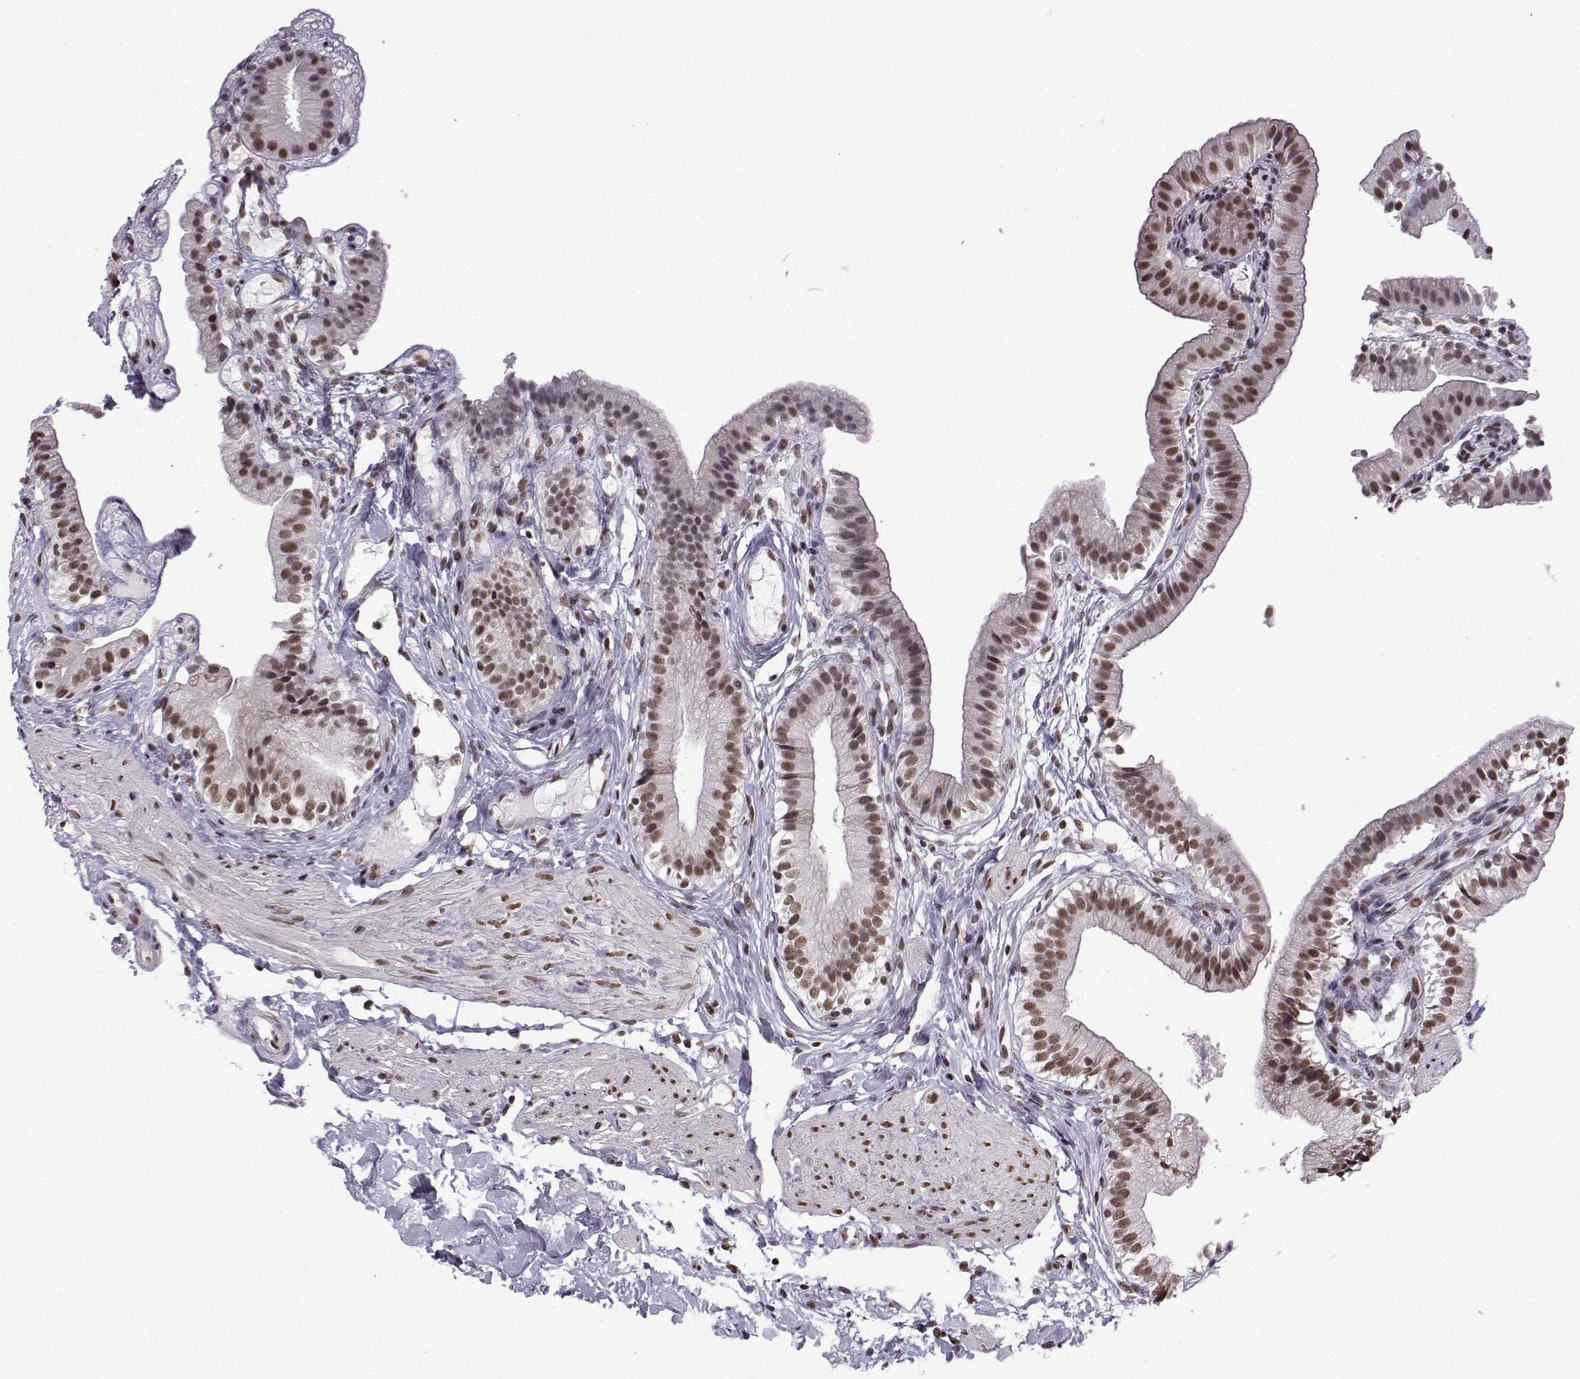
{"staining": {"intensity": "weak", "quantity": "25%-75%", "location": "nuclear"}, "tissue": "gallbladder", "cell_type": "Glandular cells", "image_type": "normal", "snomed": [{"axis": "morphology", "description": "Normal tissue, NOS"}, {"axis": "topography", "description": "Gallbladder"}], "caption": "A high-resolution image shows IHC staining of benign gallbladder, which exhibits weak nuclear staining in about 25%-75% of glandular cells.", "gene": "EZH1", "patient": {"sex": "female", "age": 47}}